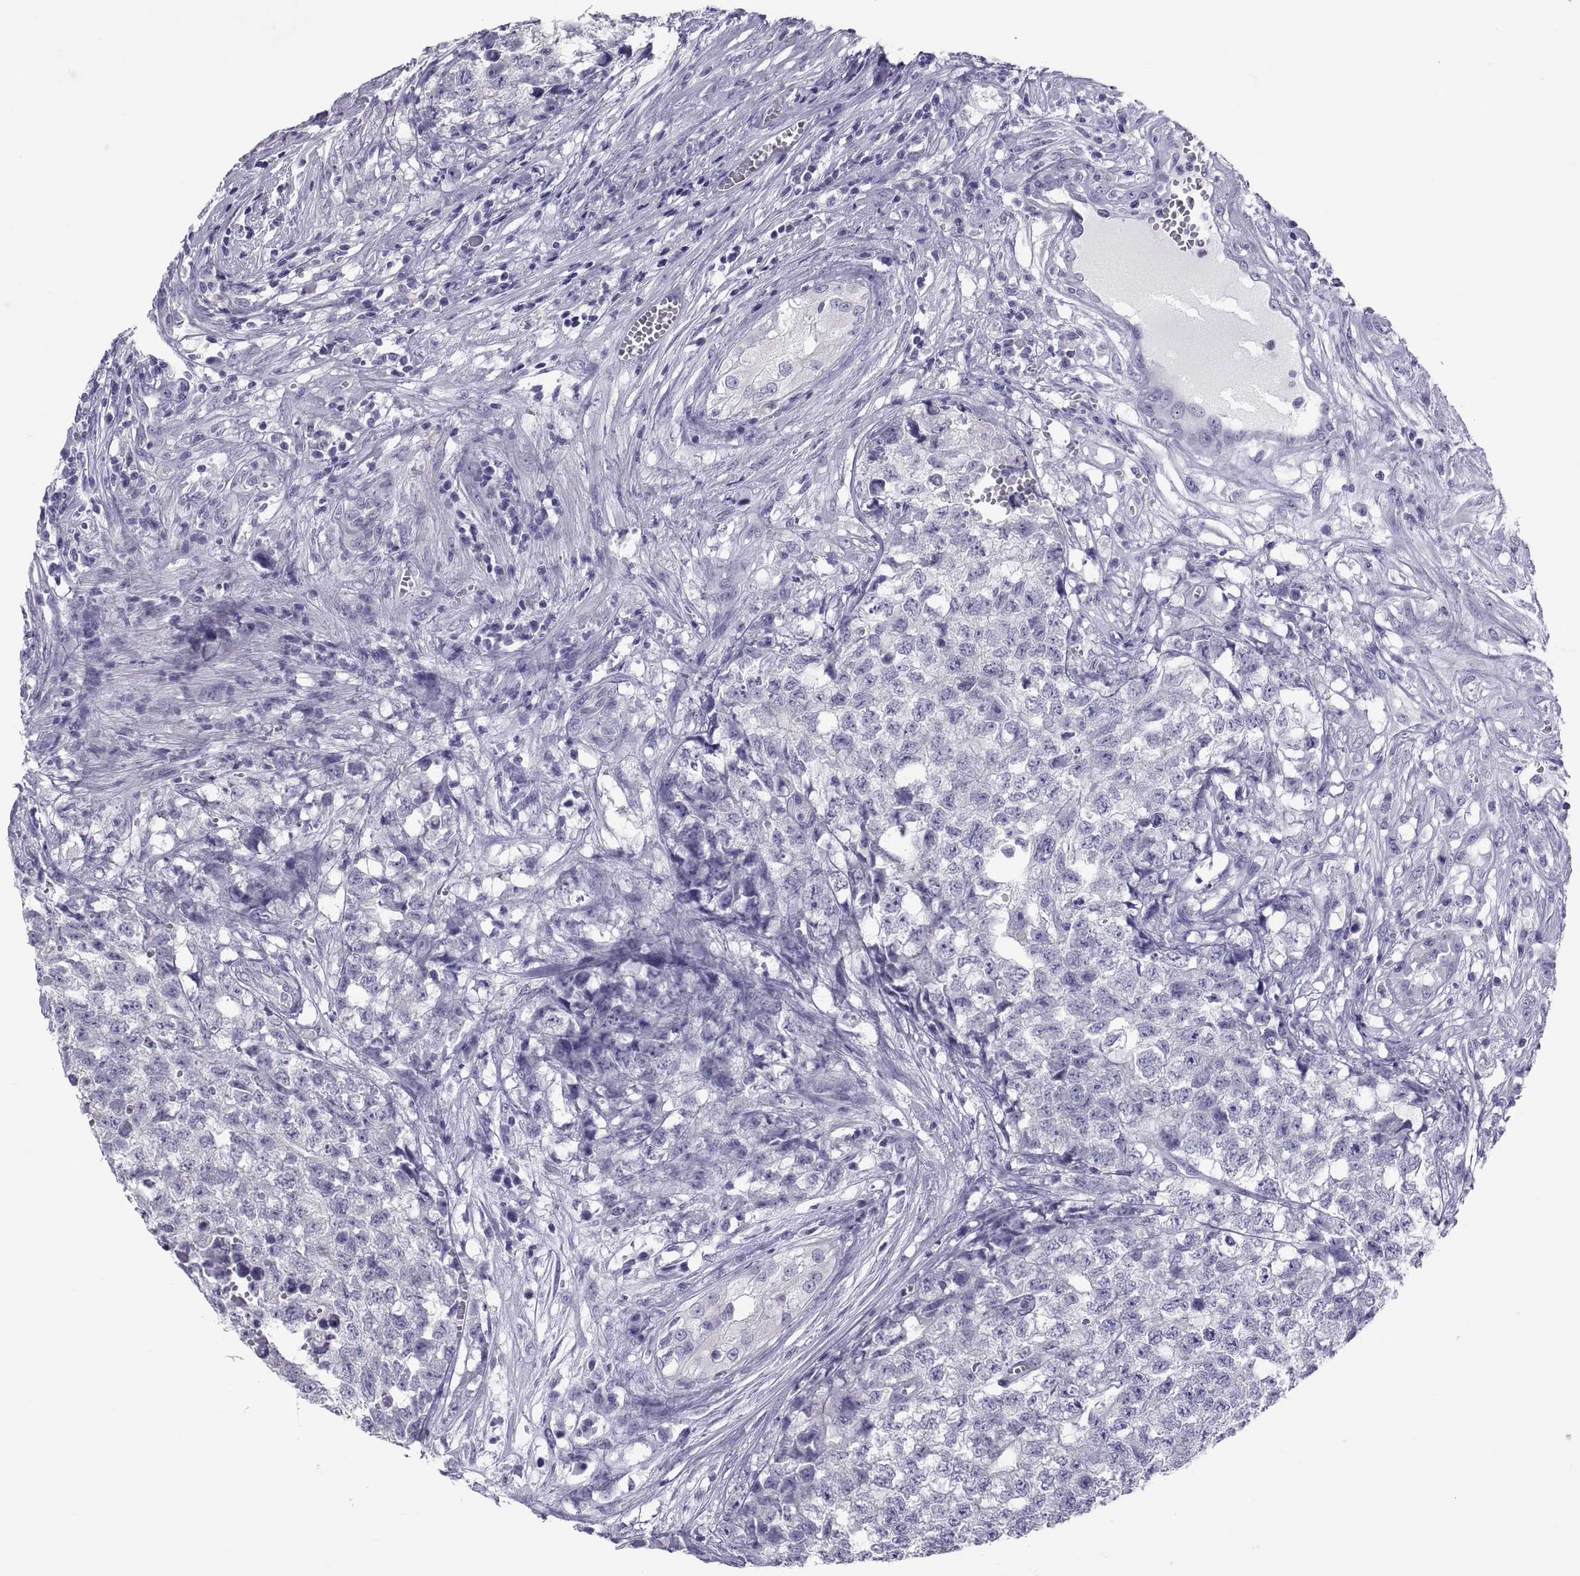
{"staining": {"intensity": "negative", "quantity": "none", "location": "none"}, "tissue": "testis cancer", "cell_type": "Tumor cells", "image_type": "cancer", "snomed": [{"axis": "morphology", "description": "Seminoma, NOS"}, {"axis": "morphology", "description": "Carcinoma, Embryonal, NOS"}, {"axis": "topography", "description": "Testis"}], "caption": "Testis seminoma was stained to show a protein in brown. There is no significant staining in tumor cells. (DAB (3,3'-diaminobenzidine) immunohistochemistry (IHC) with hematoxylin counter stain).", "gene": "RNASE12", "patient": {"sex": "male", "age": 22}}